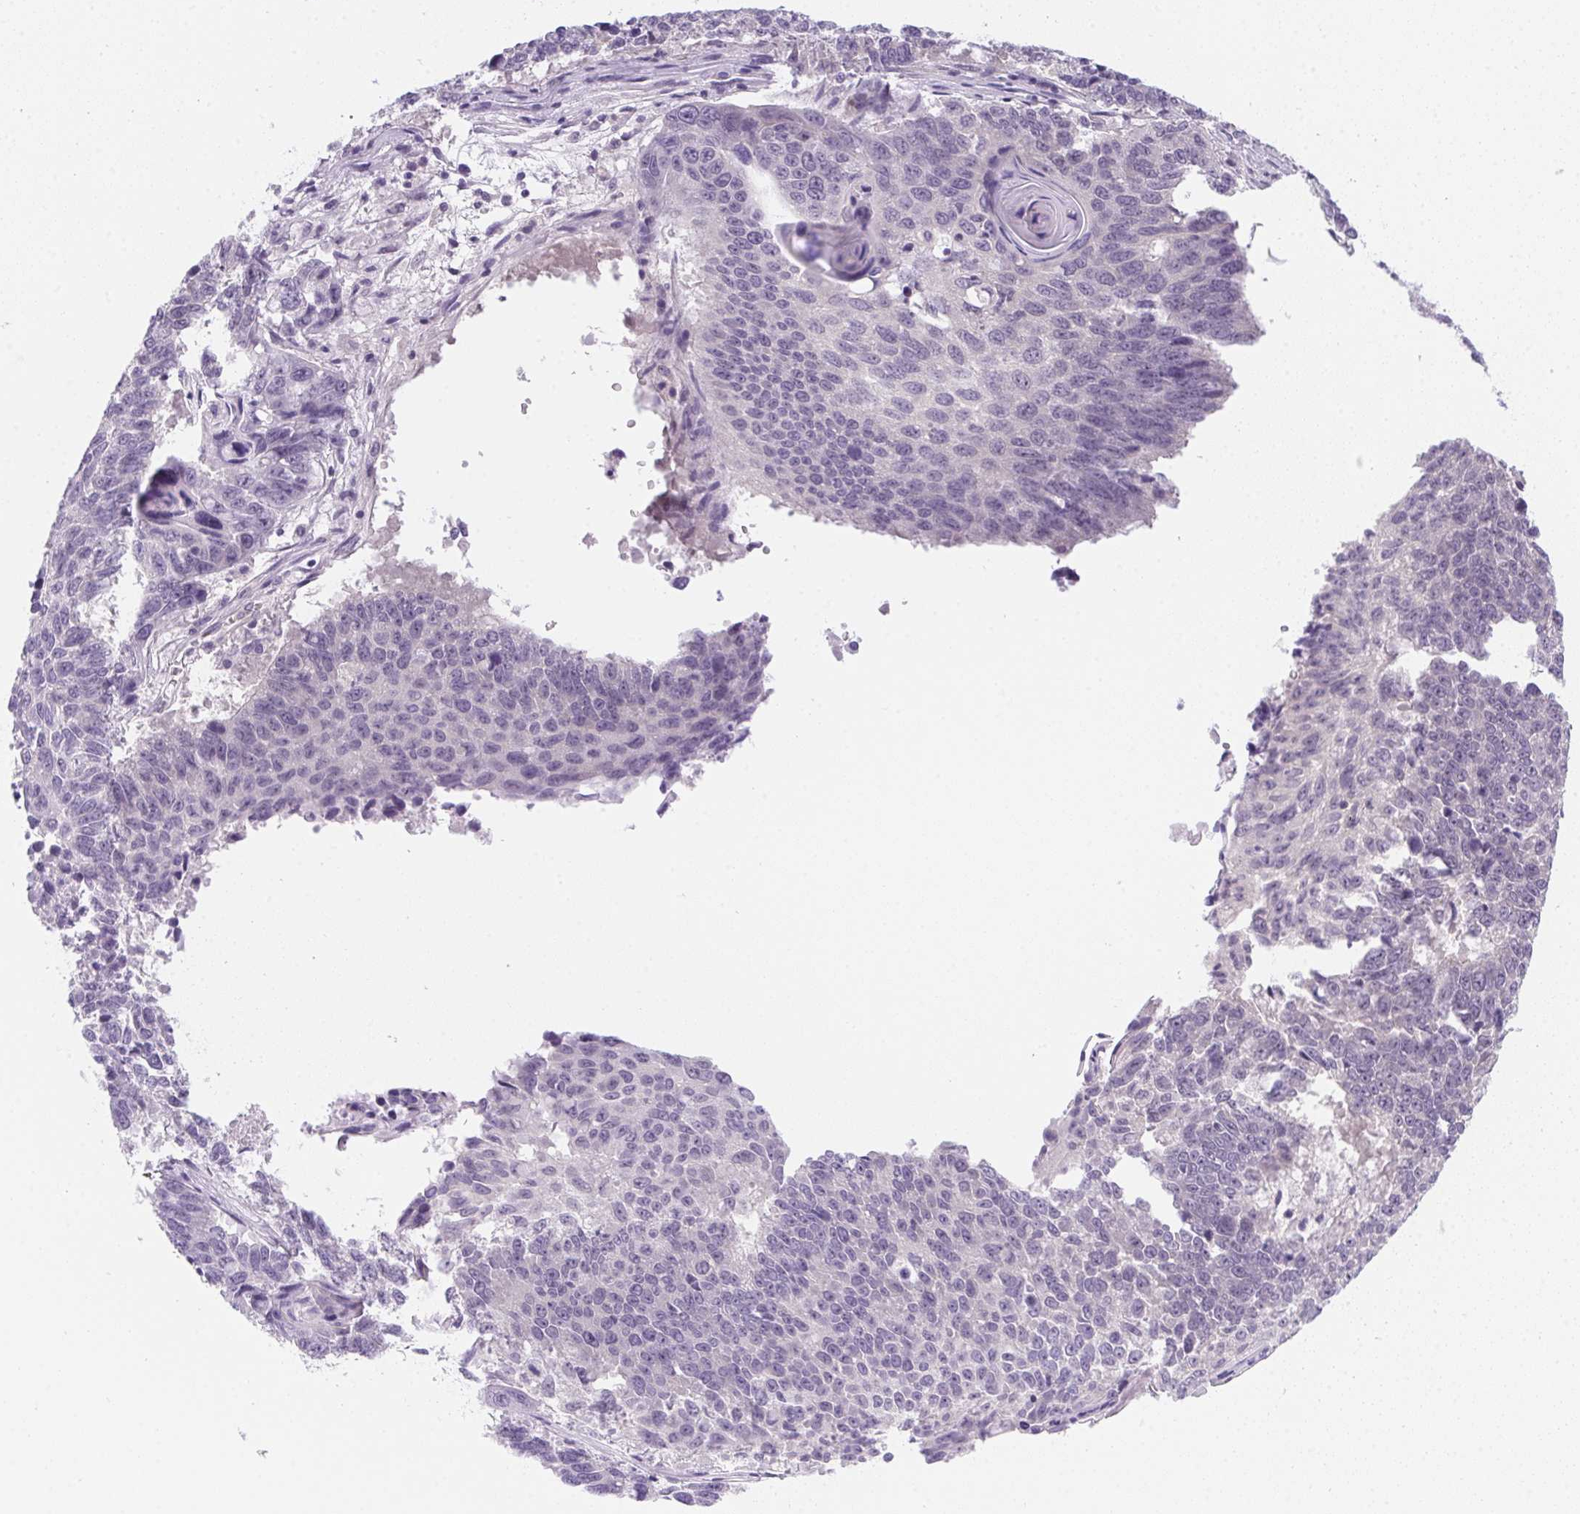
{"staining": {"intensity": "negative", "quantity": "none", "location": "none"}, "tissue": "lung cancer", "cell_type": "Tumor cells", "image_type": "cancer", "snomed": [{"axis": "morphology", "description": "Squamous cell carcinoma, NOS"}, {"axis": "topography", "description": "Lung"}], "caption": "An immunohistochemistry image of lung cancer is shown. There is no staining in tumor cells of lung cancer. (Stains: DAB (3,3'-diaminobenzidine) IHC with hematoxylin counter stain, Microscopy: brightfield microscopy at high magnification).", "gene": "PRKAA1", "patient": {"sex": "male", "age": 73}}